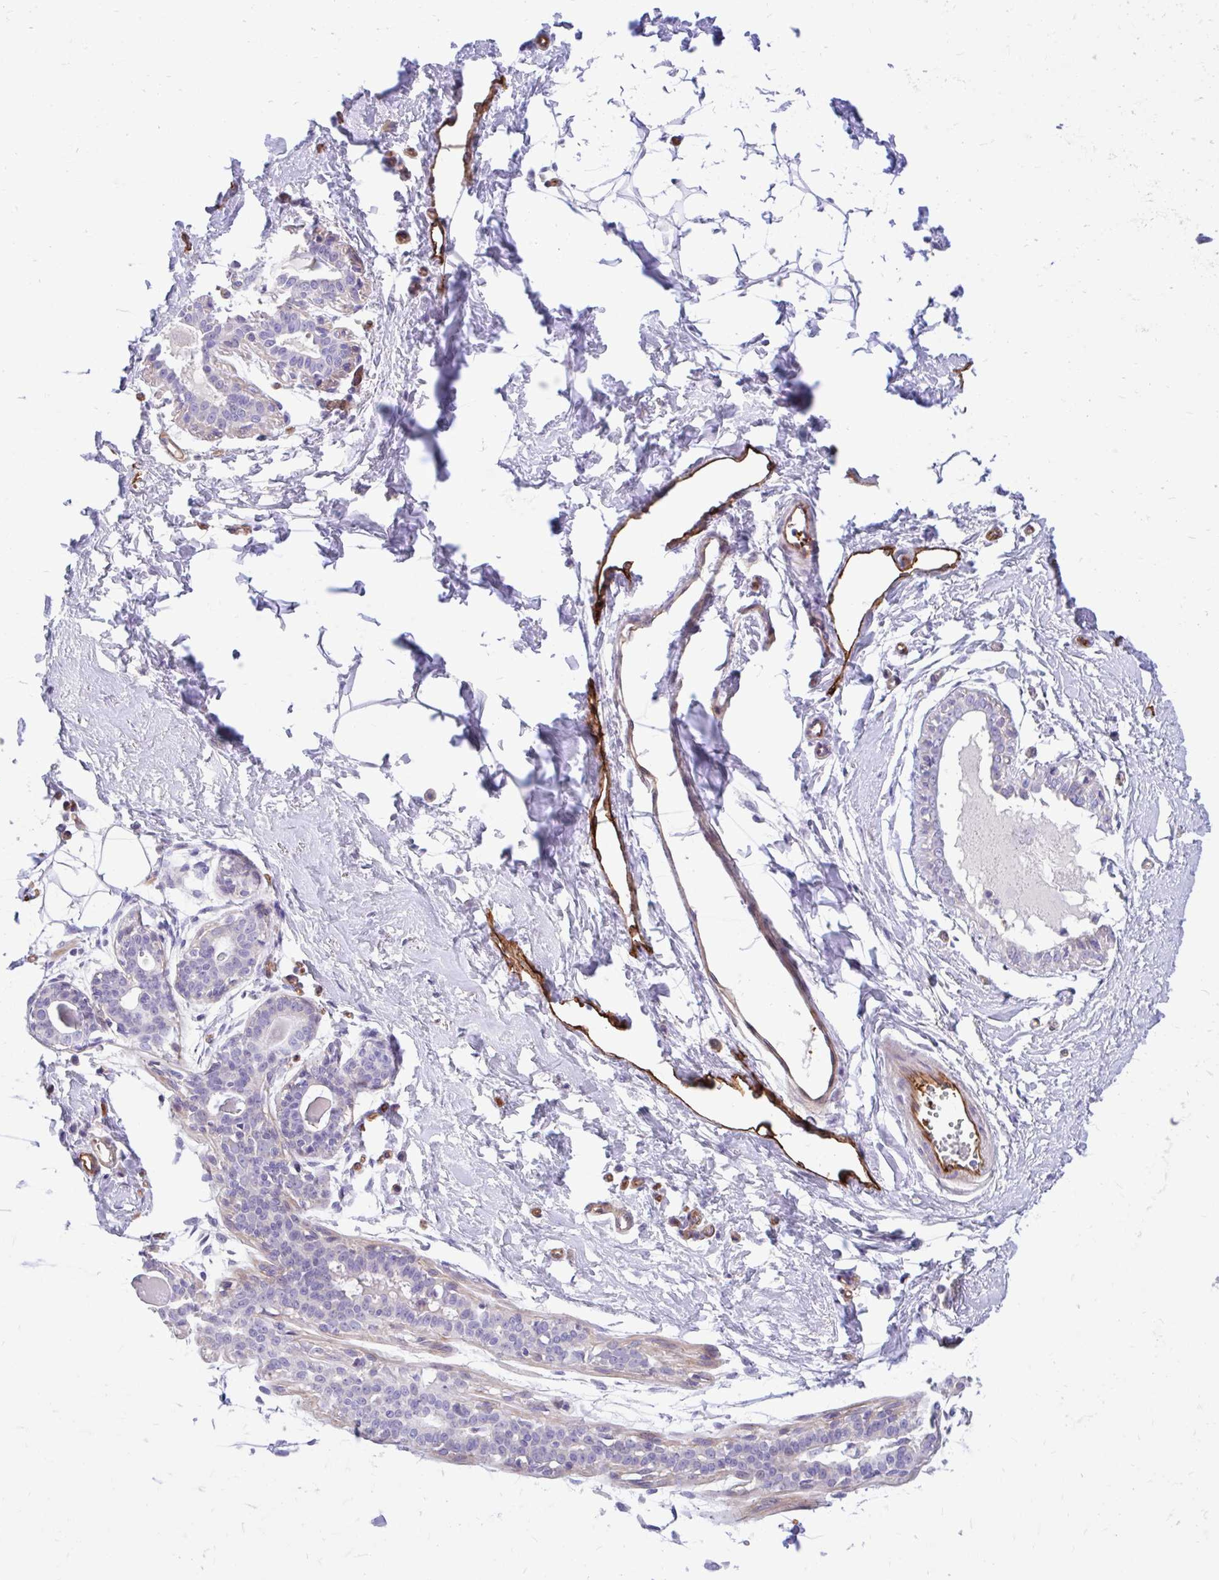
{"staining": {"intensity": "negative", "quantity": "none", "location": "none"}, "tissue": "breast", "cell_type": "Adipocytes", "image_type": "normal", "snomed": [{"axis": "morphology", "description": "Normal tissue, NOS"}, {"axis": "topography", "description": "Breast"}], "caption": "DAB immunohistochemical staining of unremarkable breast reveals no significant staining in adipocytes. Nuclei are stained in blue.", "gene": "ESPNL", "patient": {"sex": "female", "age": 45}}